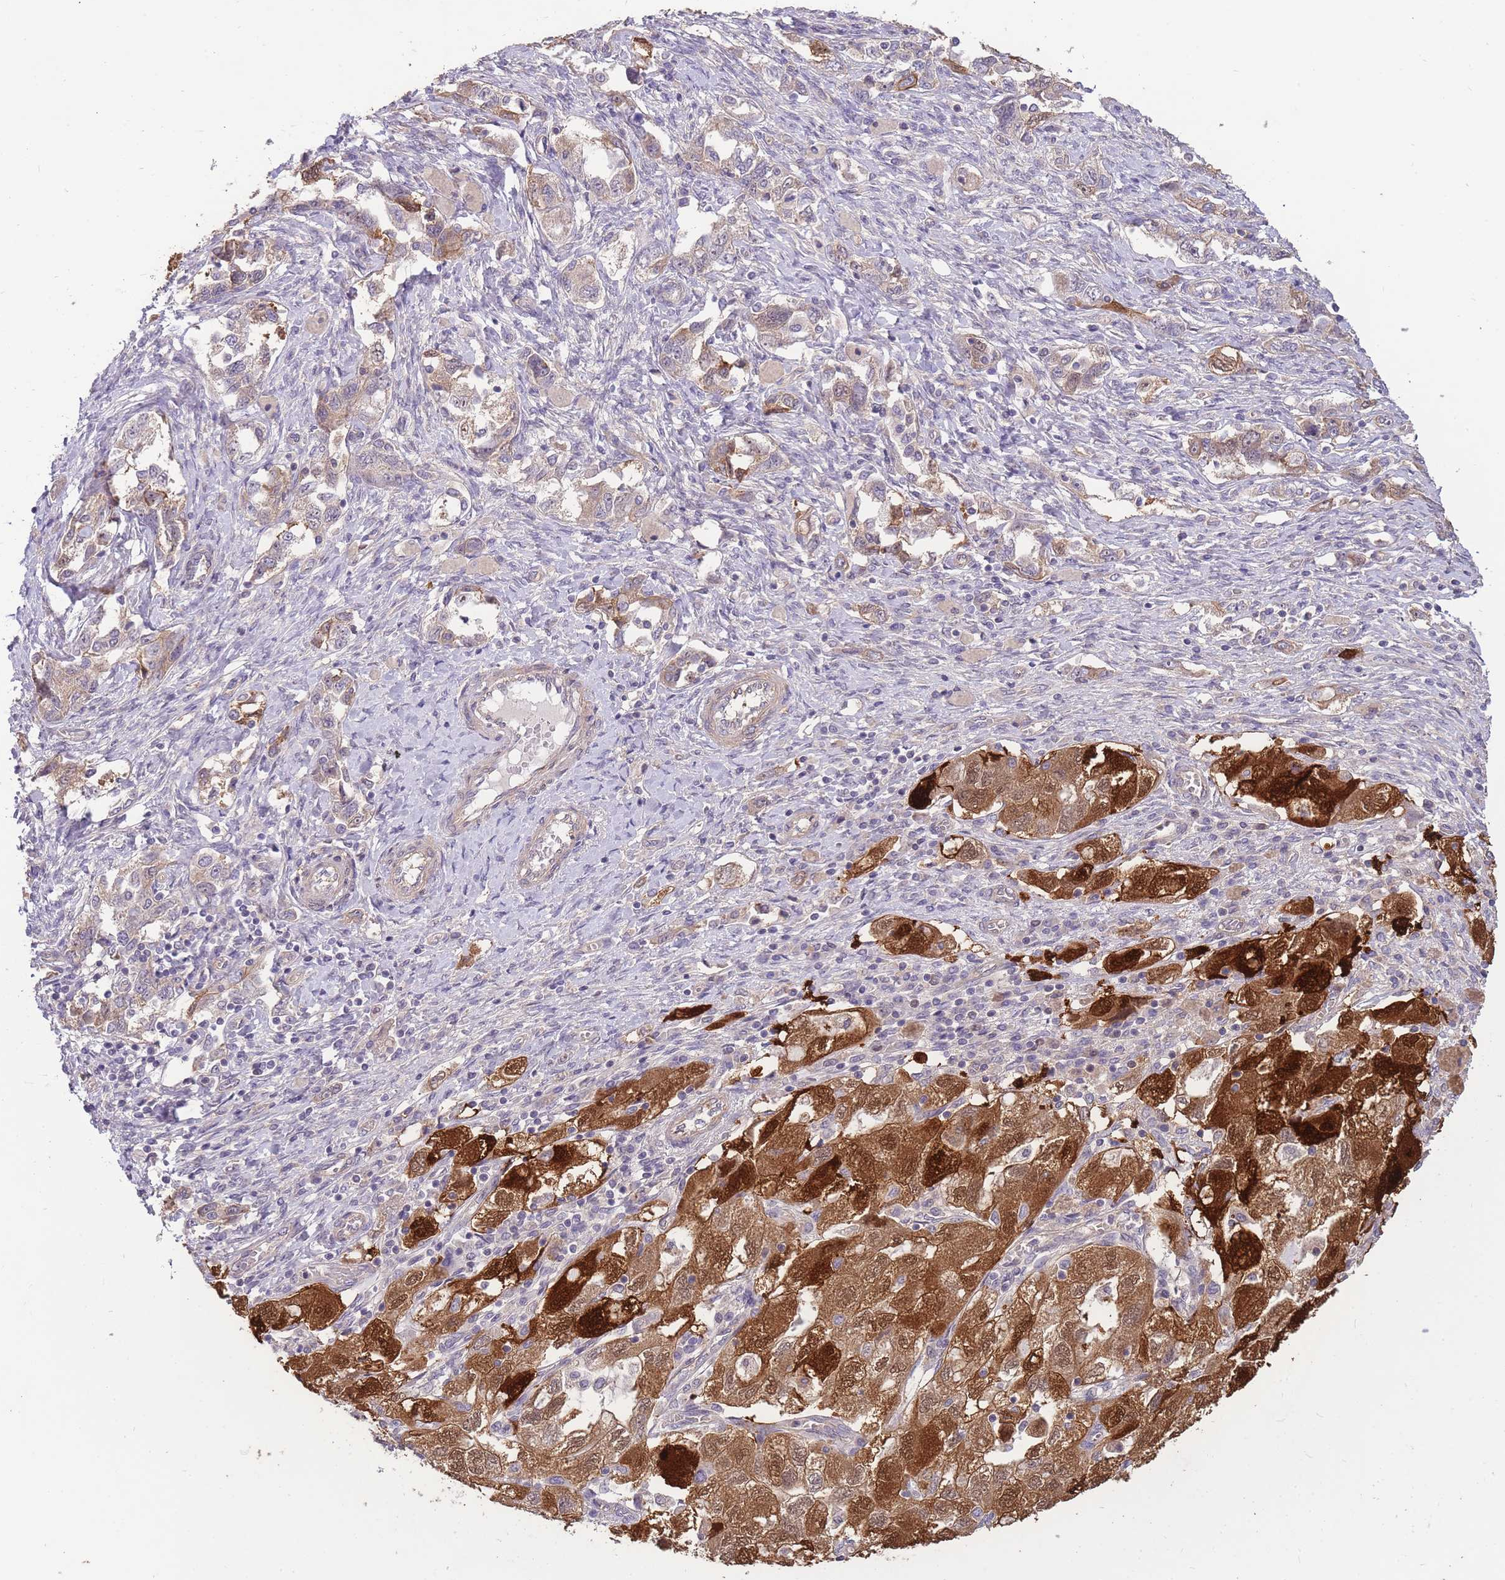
{"staining": {"intensity": "strong", "quantity": ">75%", "location": "cytoplasmic/membranous,nuclear"}, "tissue": "ovarian cancer", "cell_type": "Tumor cells", "image_type": "cancer", "snomed": [{"axis": "morphology", "description": "Carcinoma, NOS"}, {"axis": "morphology", "description": "Cystadenocarcinoma, serous, NOS"}, {"axis": "topography", "description": "Ovary"}], "caption": "A brown stain highlights strong cytoplasmic/membranous and nuclear staining of a protein in human carcinoma (ovarian) tumor cells. (DAB (3,3'-diaminobenzidine) IHC, brown staining for protein, blue staining for nuclei).", "gene": "SMC6", "patient": {"sex": "female", "age": 69}}